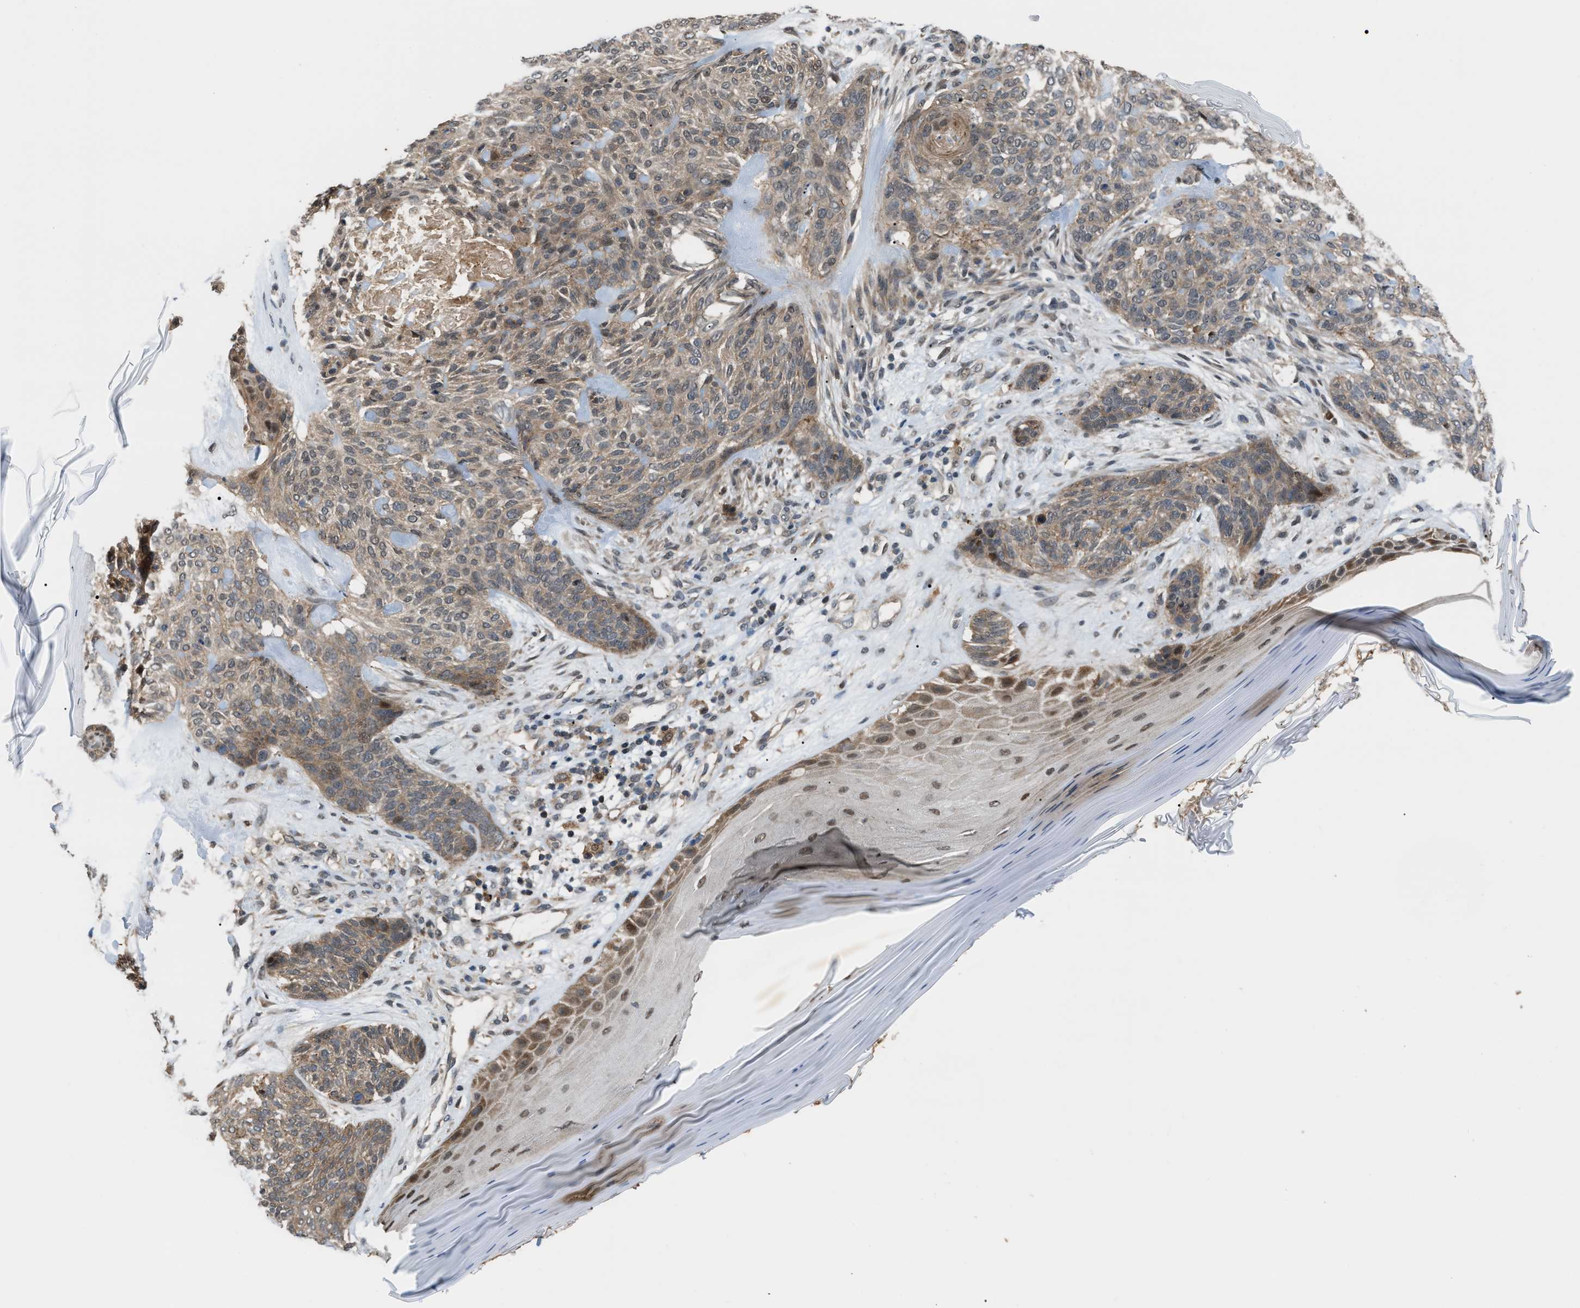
{"staining": {"intensity": "weak", "quantity": ">75%", "location": "cytoplasmic/membranous,nuclear"}, "tissue": "skin cancer", "cell_type": "Tumor cells", "image_type": "cancer", "snomed": [{"axis": "morphology", "description": "Basal cell carcinoma"}, {"axis": "topography", "description": "Skin"}], "caption": "Human skin cancer (basal cell carcinoma) stained for a protein (brown) demonstrates weak cytoplasmic/membranous and nuclear positive staining in about >75% of tumor cells.", "gene": "RFFL", "patient": {"sex": "male", "age": 55}}